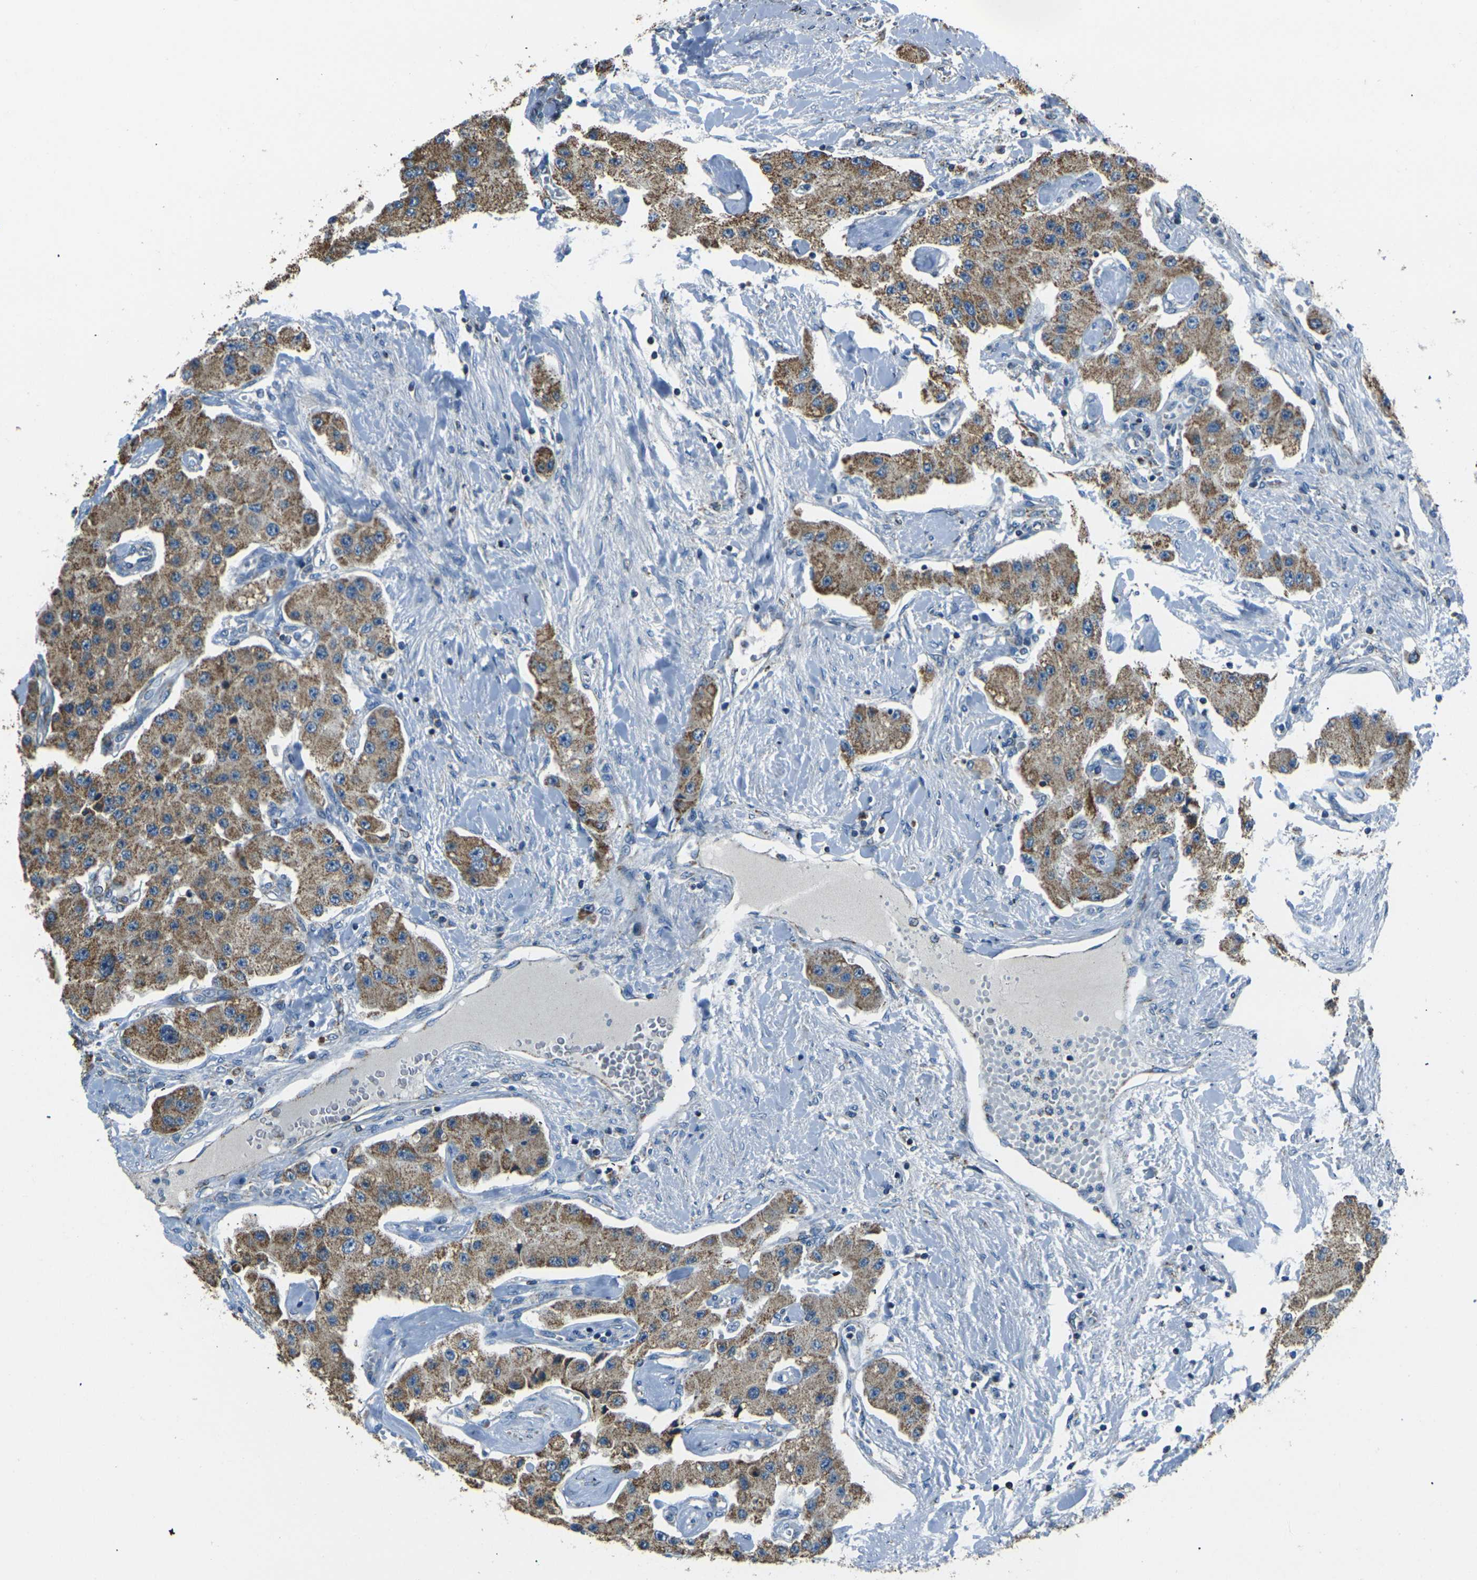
{"staining": {"intensity": "moderate", "quantity": ">75%", "location": "cytoplasmic/membranous"}, "tissue": "carcinoid", "cell_type": "Tumor cells", "image_type": "cancer", "snomed": [{"axis": "morphology", "description": "Carcinoid, malignant, NOS"}, {"axis": "topography", "description": "Pancreas"}], "caption": "The histopathology image displays immunohistochemical staining of carcinoid. There is moderate cytoplasmic/membranous expression is appreciated in approximately >75% of tumor cells. The staining is performed using DAB (3,3'-diaminobenzidine) brown chromogen to label protein expression. The nuclei are counter-stained blue using hematoxylin.", "gene": "IRF3", "patient": {"sex": "male", "age": 41}}